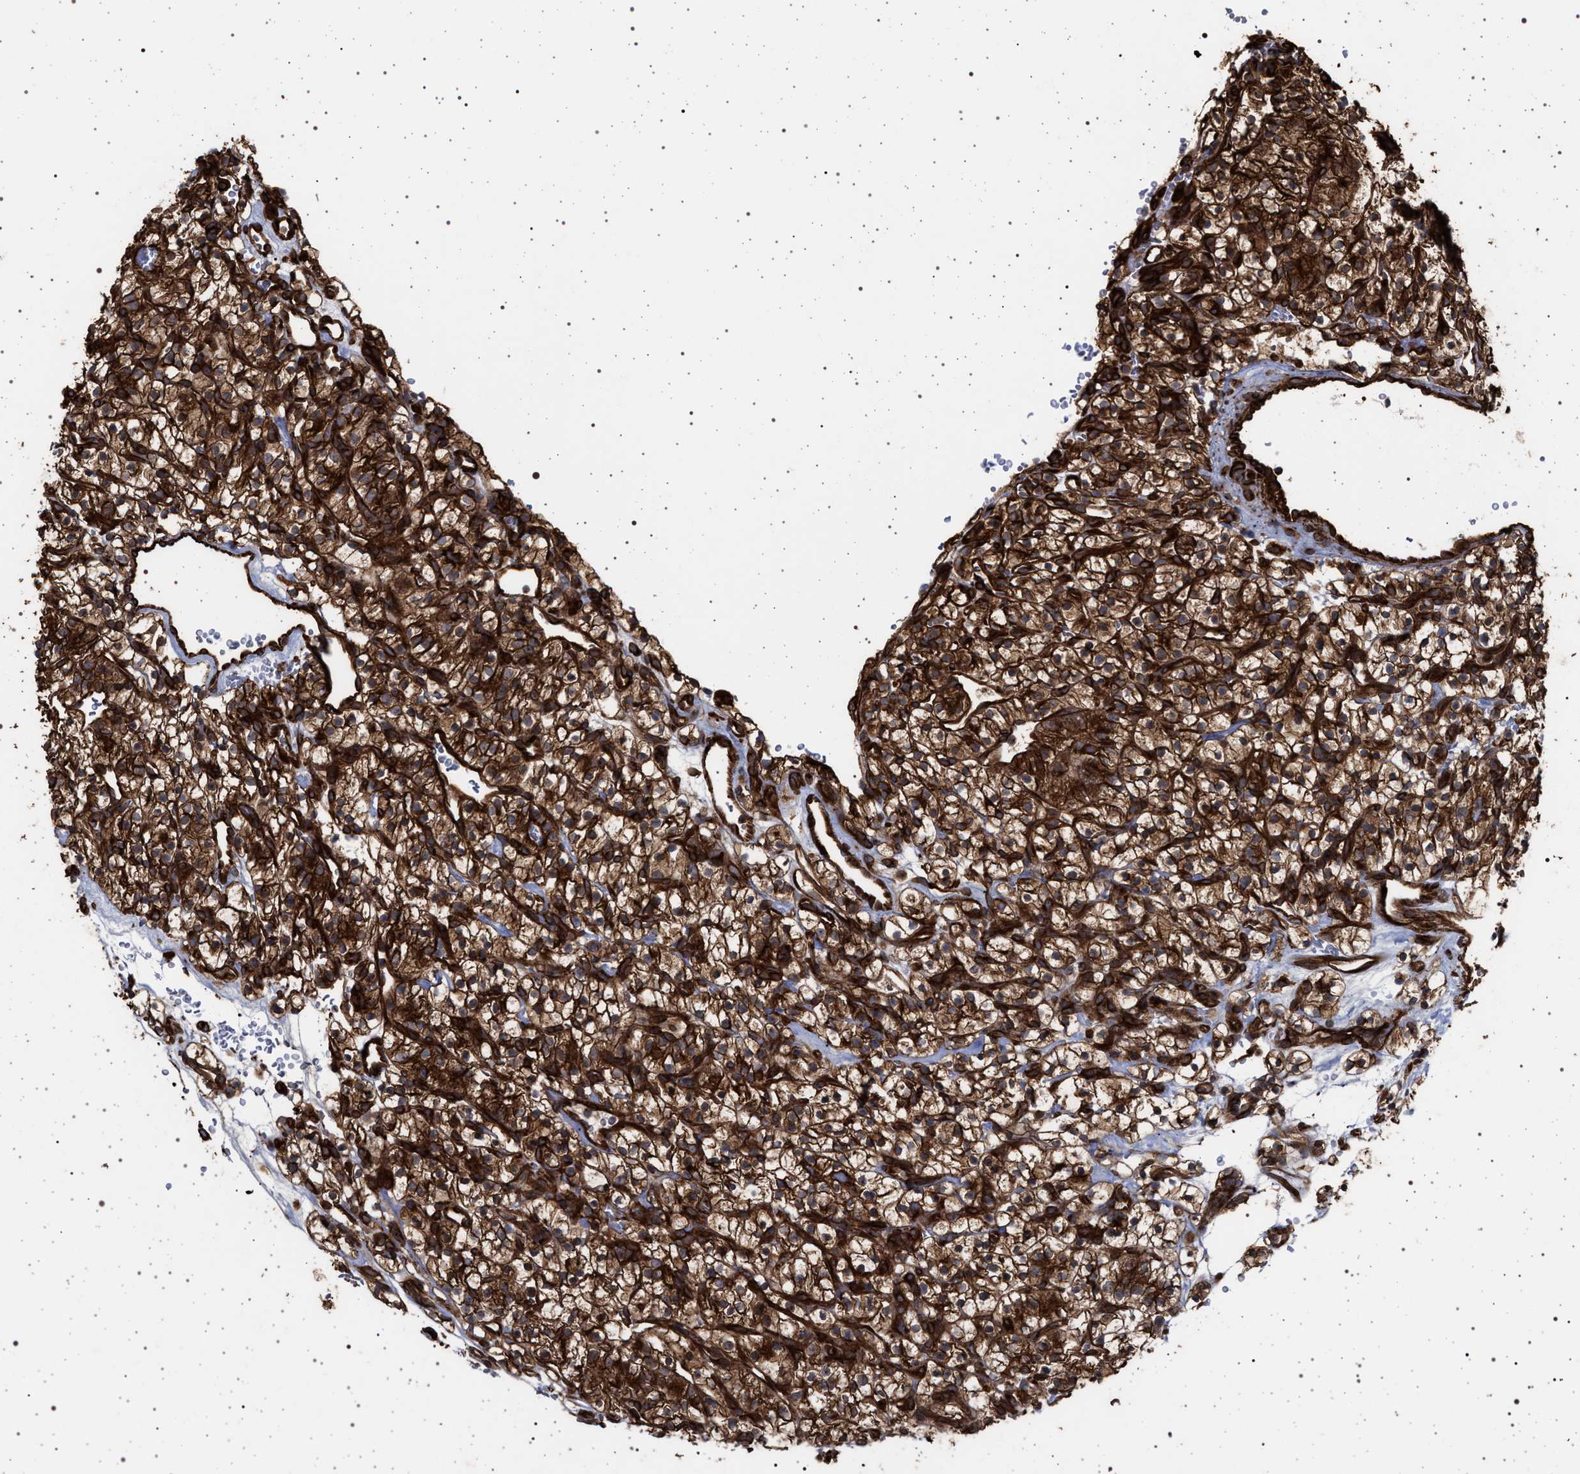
{"staining": {"intensity": "strong", "quantity": ">75%", "location": "cytoplasmic/membranous"}, "tissue": "renal cancer", "cell_type": "Tumor cells", "image_type": "cancer", "snomed": [{"axis": "morphology", "description": "Adenocarcinoma, NOS"}, {"axis": "topography", "description": "Kidney"}], "caption": "Protein staining of adenocarcinoma (renal) tissue shows strong cytoplasmic/membranous positivity in about >75% of tumor cells. The protein of interest is shown in brown color, while the nuclei are stained blue.", "gene": "IFT20", "patient": {"sex": "female", "age": 57}}